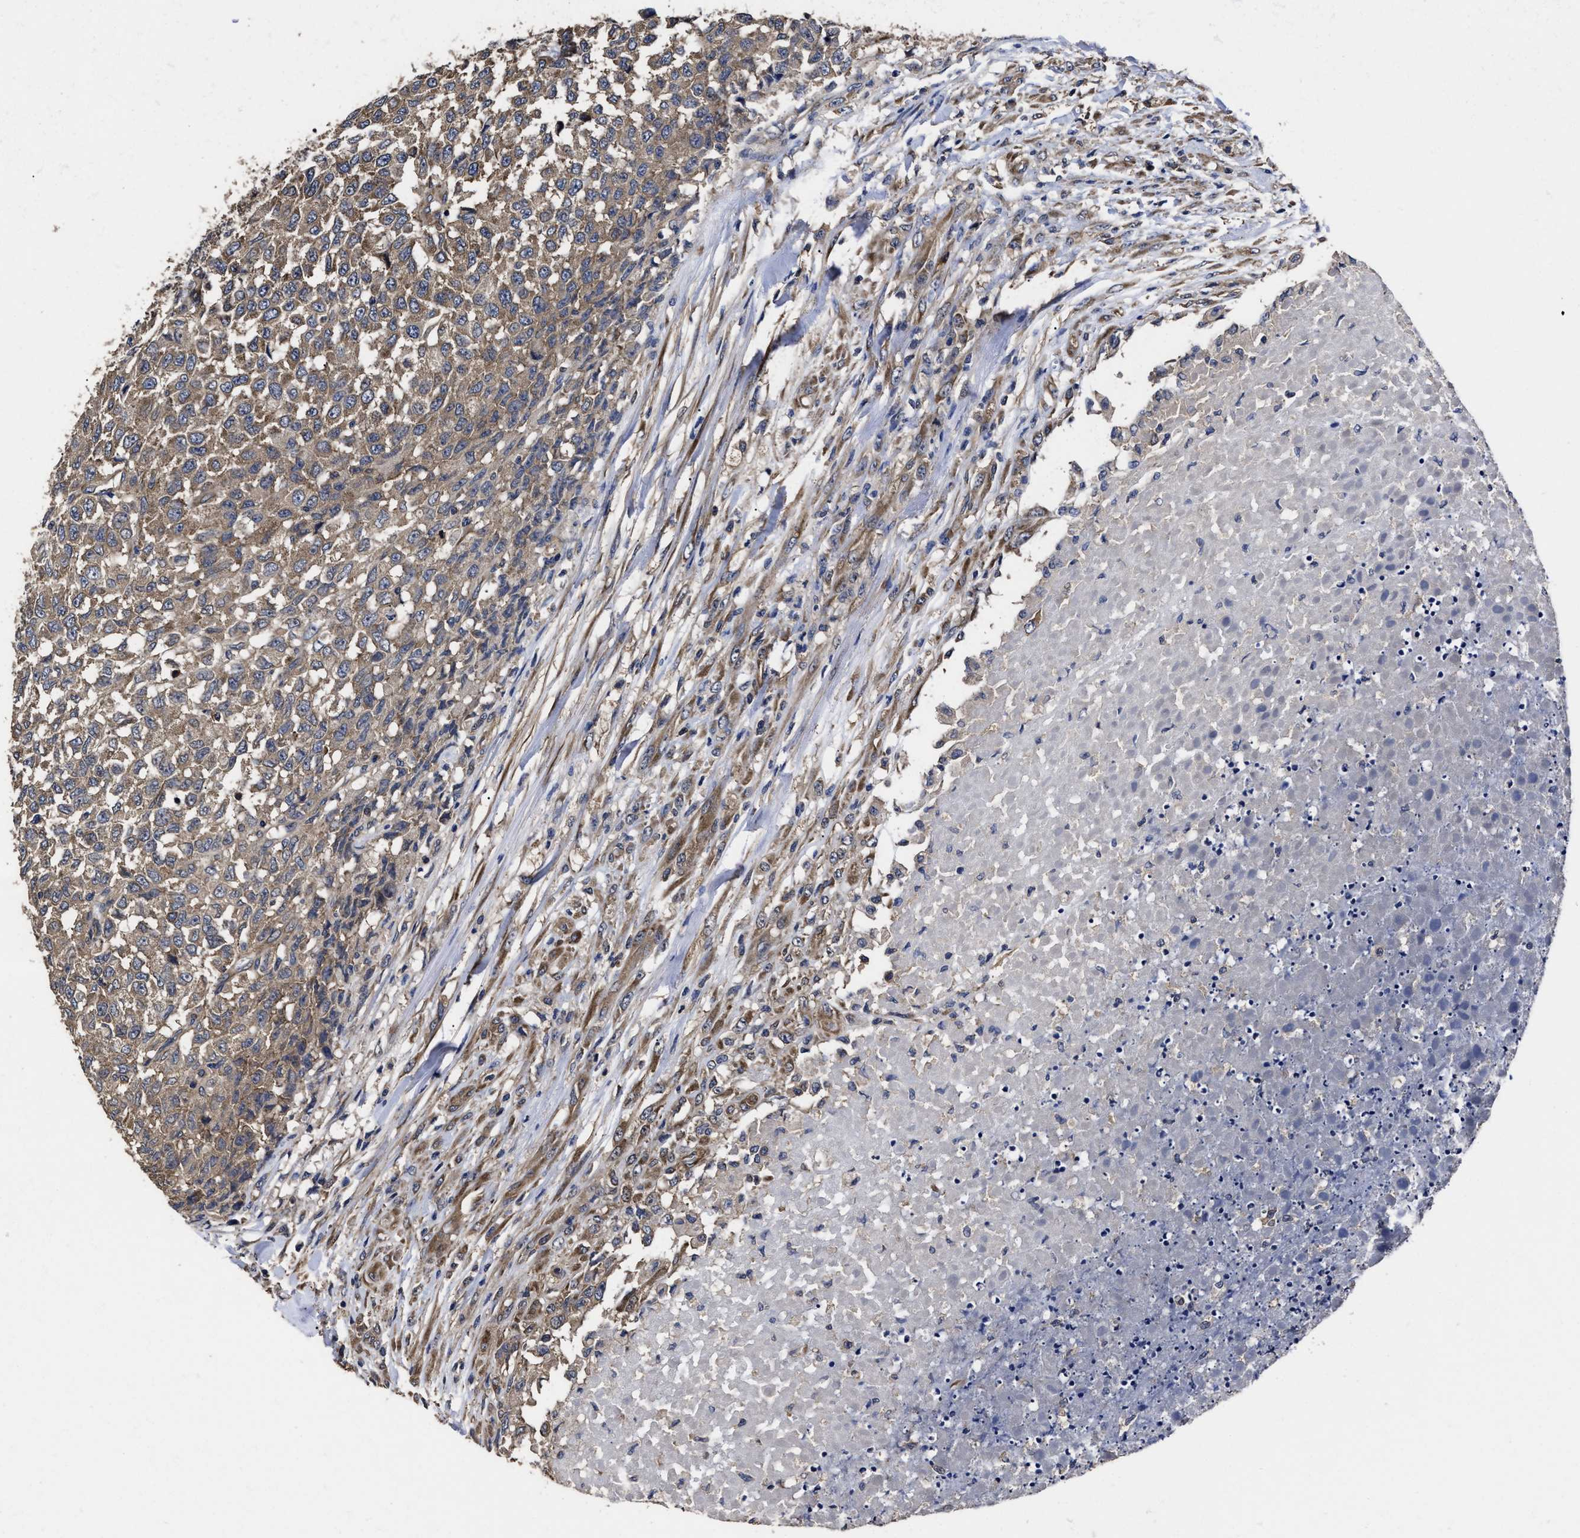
{"staining": {"intensity": "moderate", "quantity": ">75%", "location": "cytoplasmic/membranous"}, "tissue": "testis cancer", "cell_type": "Tumor cells", "image_type": "cancer", "snomed": [{"axis": "morphology", "description": "Seminoma, NOS"}, {"axis": "topography", "description": "Testis"}], "caption": "The immunohistochemical stain labels moderate cytoplasmic/membranous expression in tumor cells of testis seminoma tissue.", "gene": "AVEN", "patient": {"sex": "male", "age": 59}}